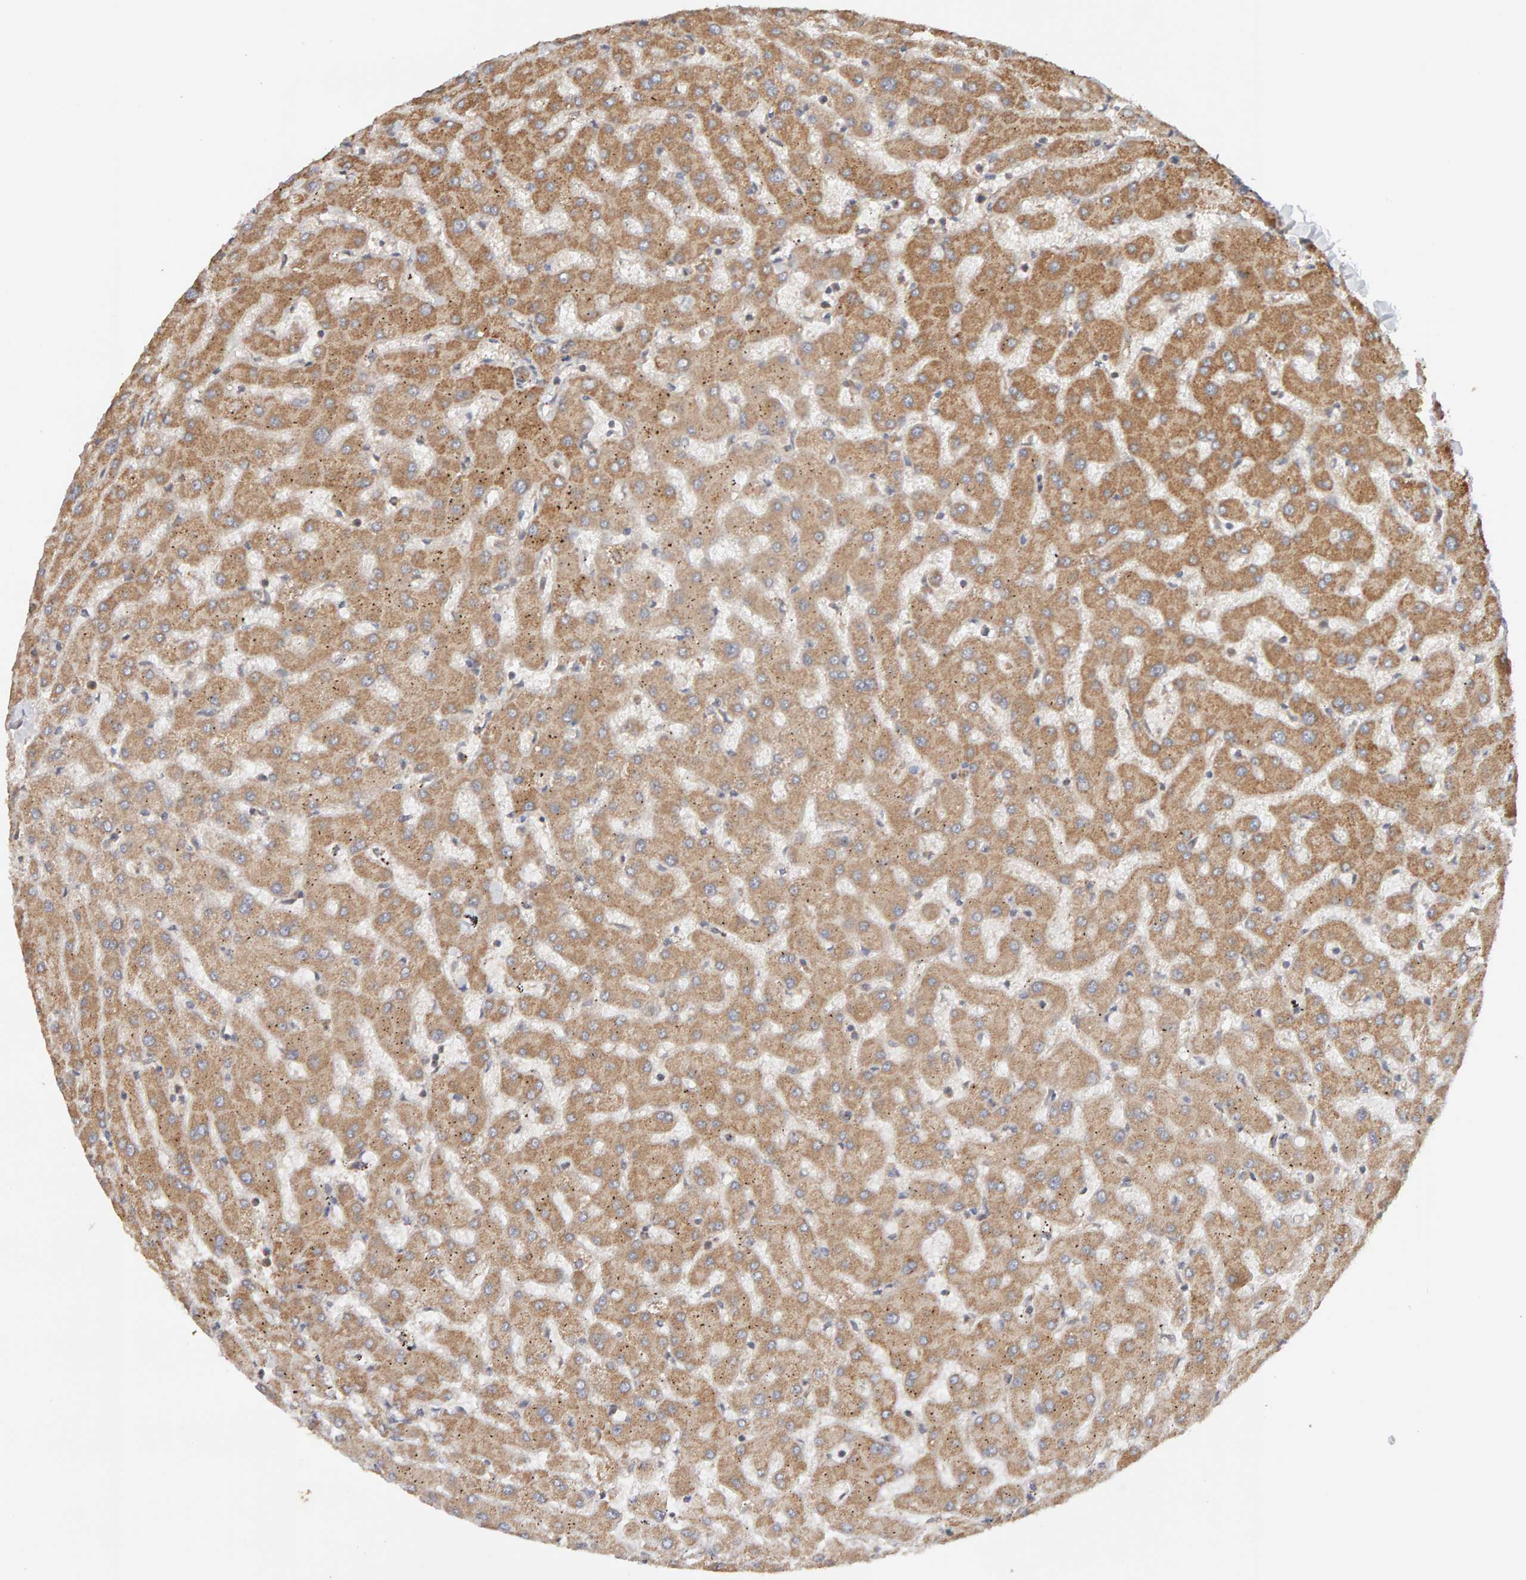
{"staining": {"intensity": "weak", "quantity": ">75%", "location": "cytoplasmic/membranous"}, "tissue": "liver", "cell_type": "Cholangiocytes", "image_type": "normal", "snomed": [{"axis": "morphology", "description": "Normal tissue, NOS"}, {"axis": "topography", "description": "Liver"}], "caption": "A photomicrograph of liver stained for a protein reveals weak cytoplasmic/membranous brown staining in cholangiocytes.", "gene": "DNAJC7", "patient": {"sex": "female", "age": 63}}